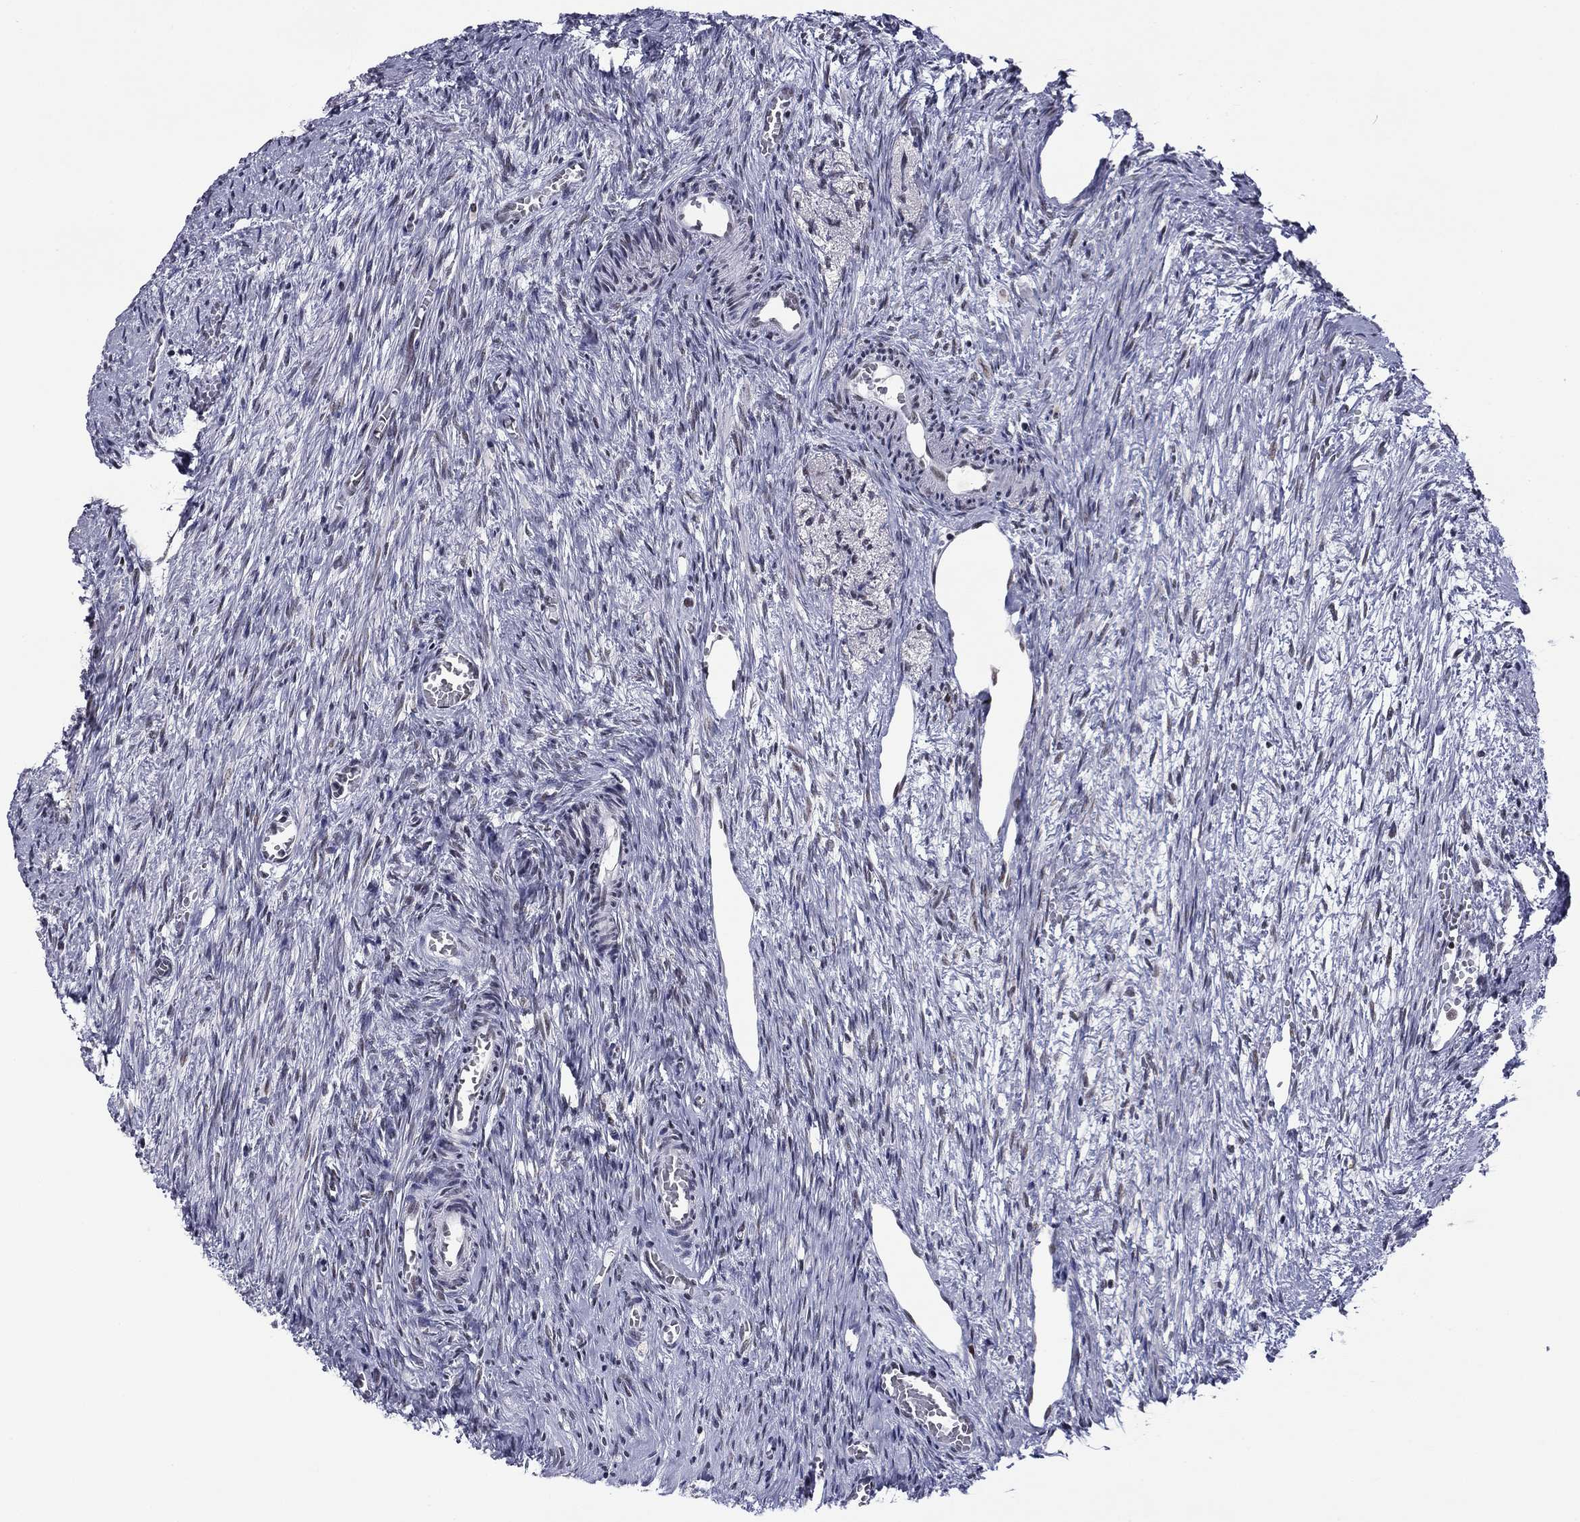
{"staining": {"intensity": "negative", "quantity": "none", "location": "none"}, "tissue": "ovary", "cell_type": "Ovarian stroma cells", "image_type": "normal", "snomed": [{"axis": "morphology", "description": "Normal tissue, NOS"}, {"axis": "topography", "description": "Ovary"}], "caption": "Ovarian stroma cells show no significant protein positivity in benign ovary. (DAB immunohistochemistry (IHC) with hematoxylin counter stain).", "gene": "ETV5", "patient": {"sex": "female", "age": 39}}